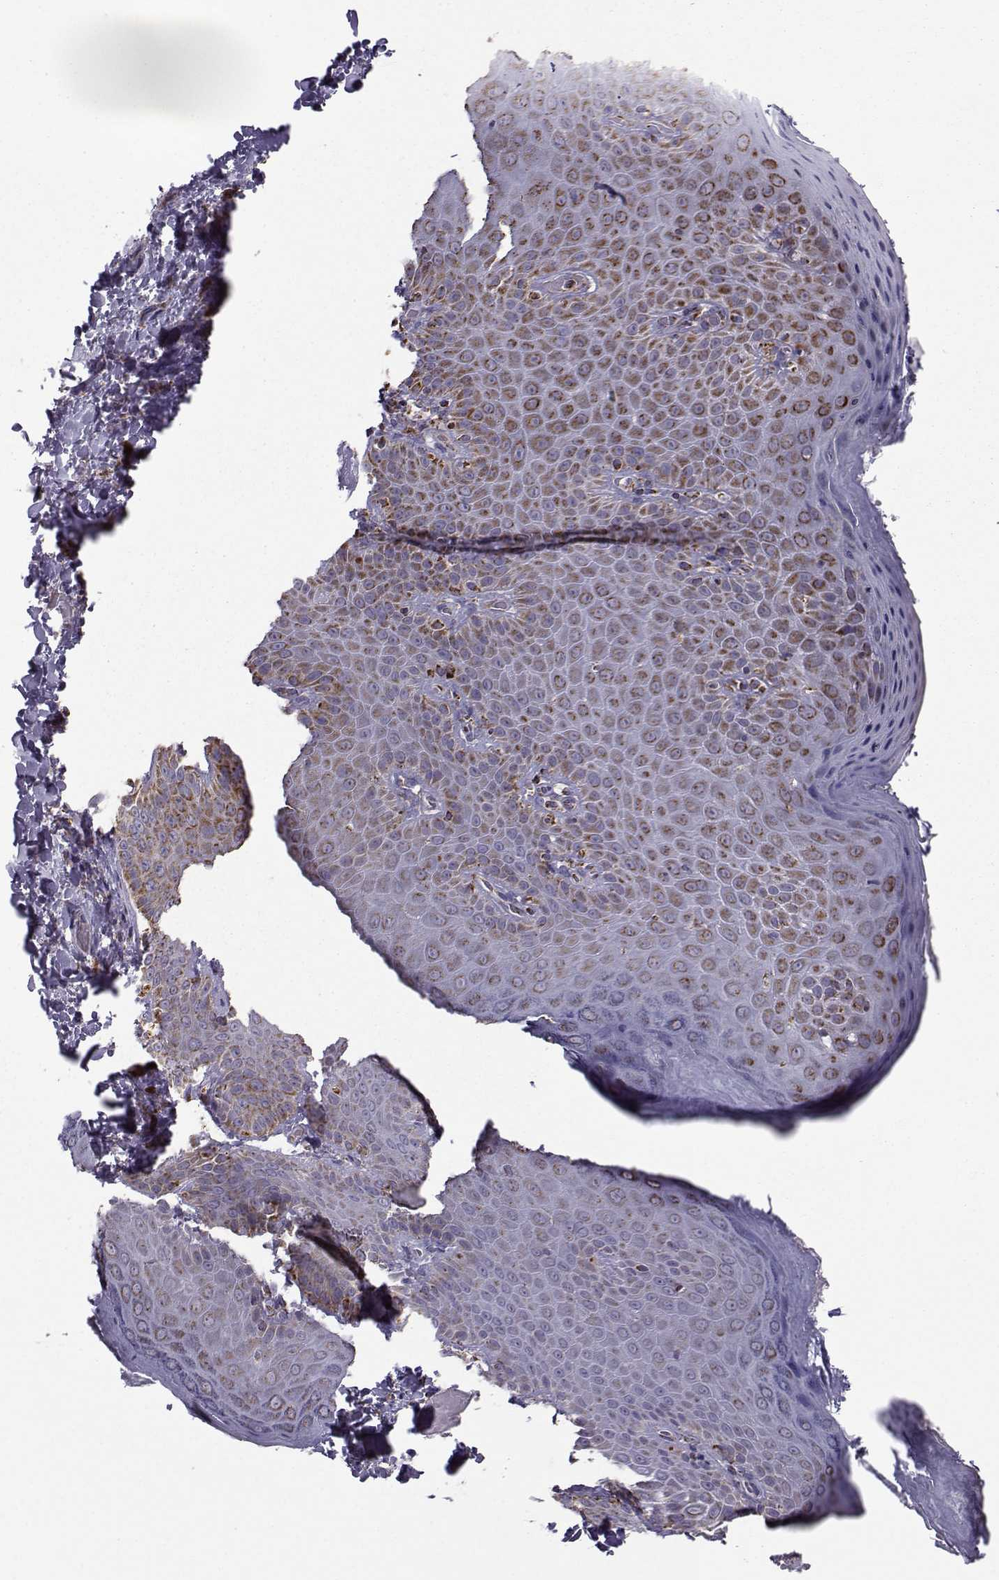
{"staining": {"intensity": "strong", "quantity": "25%-75%", "location": "cytoplasmic/membranous"}, "tissue": "skin", "cell_type": "Epidermal cells", "image_type": "normal", "snomed": [{"axis": "morphology", "description": "Normal tissue, NOS"}, {"axis": "topography", "description": "Anal"}], "caption": "Brown immunohistochemical staining in benign skin exhibits strong cytoplasmic/membranous staining in approximately 25%-75% of epidermal cells. (DAB (3,3'-diaminobenzidine) = brown stain, brightfield microscopy at high magnification).", "gene": "NECAB3", "patient": {"sex": "male", "age": 53}}